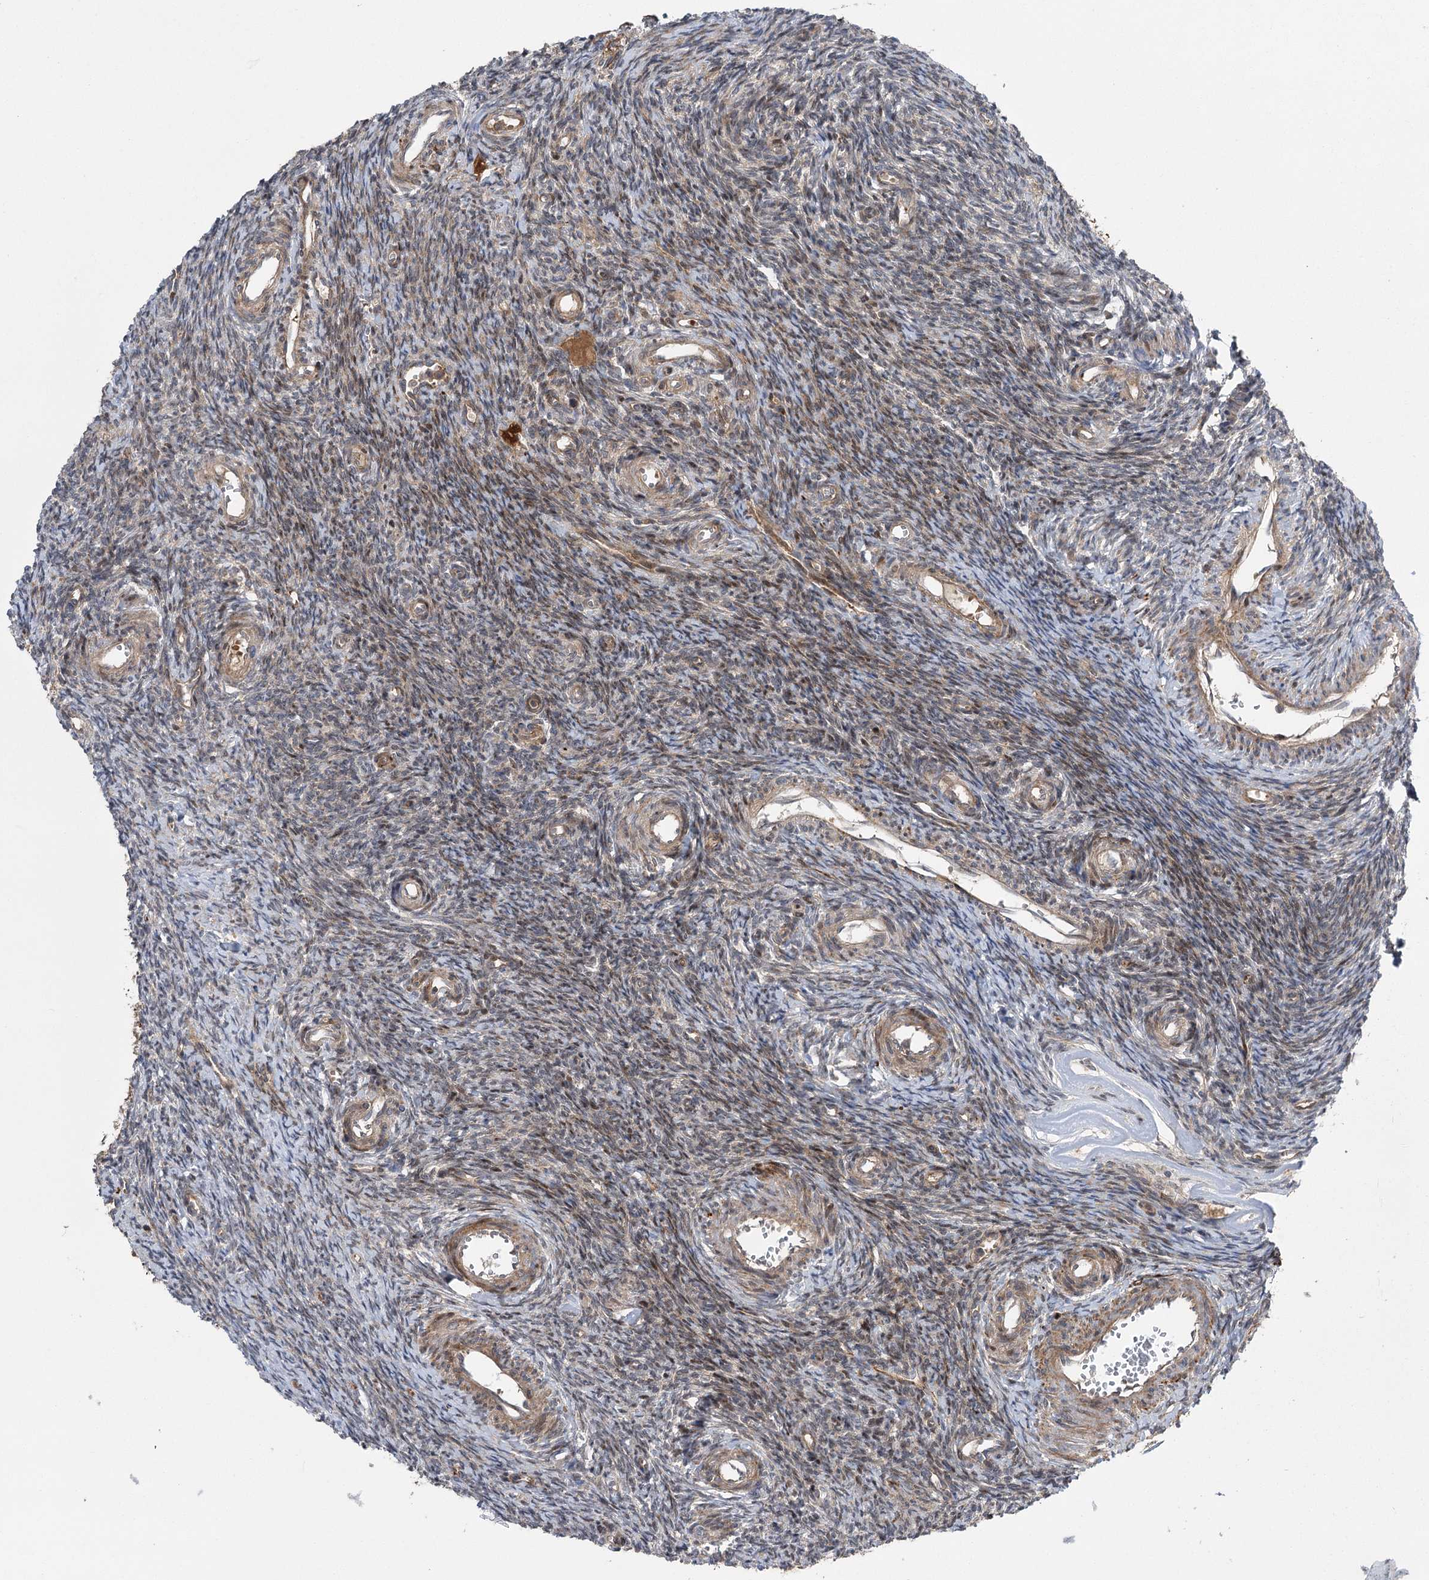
{"staining": {"intensity": "weak", "quantity": "<25%", "location": "cytoplasmic/membranous,nuclear"}, "tissue": "ovary", "cell_type": "Ovarian stroma cells", "image_type": "normal", "snomed": [{"axis": "morphology", "description": "Normal tissue, NOS"}, {"axis": "topography", "description": "Ovary"}], "caption": "High power microscopy photomicrograph of an IHC histopathology image of unremarkable ovary, revealing no significant expression in ovarian stroma cells. The staining is performed using DAB (3,3'-diaminobenzidine) brown chromogen with nuclei counter-stained in using hematoxylin.", "gene": "KCNN2", "patient": {"sex": "female", "age": 39}}